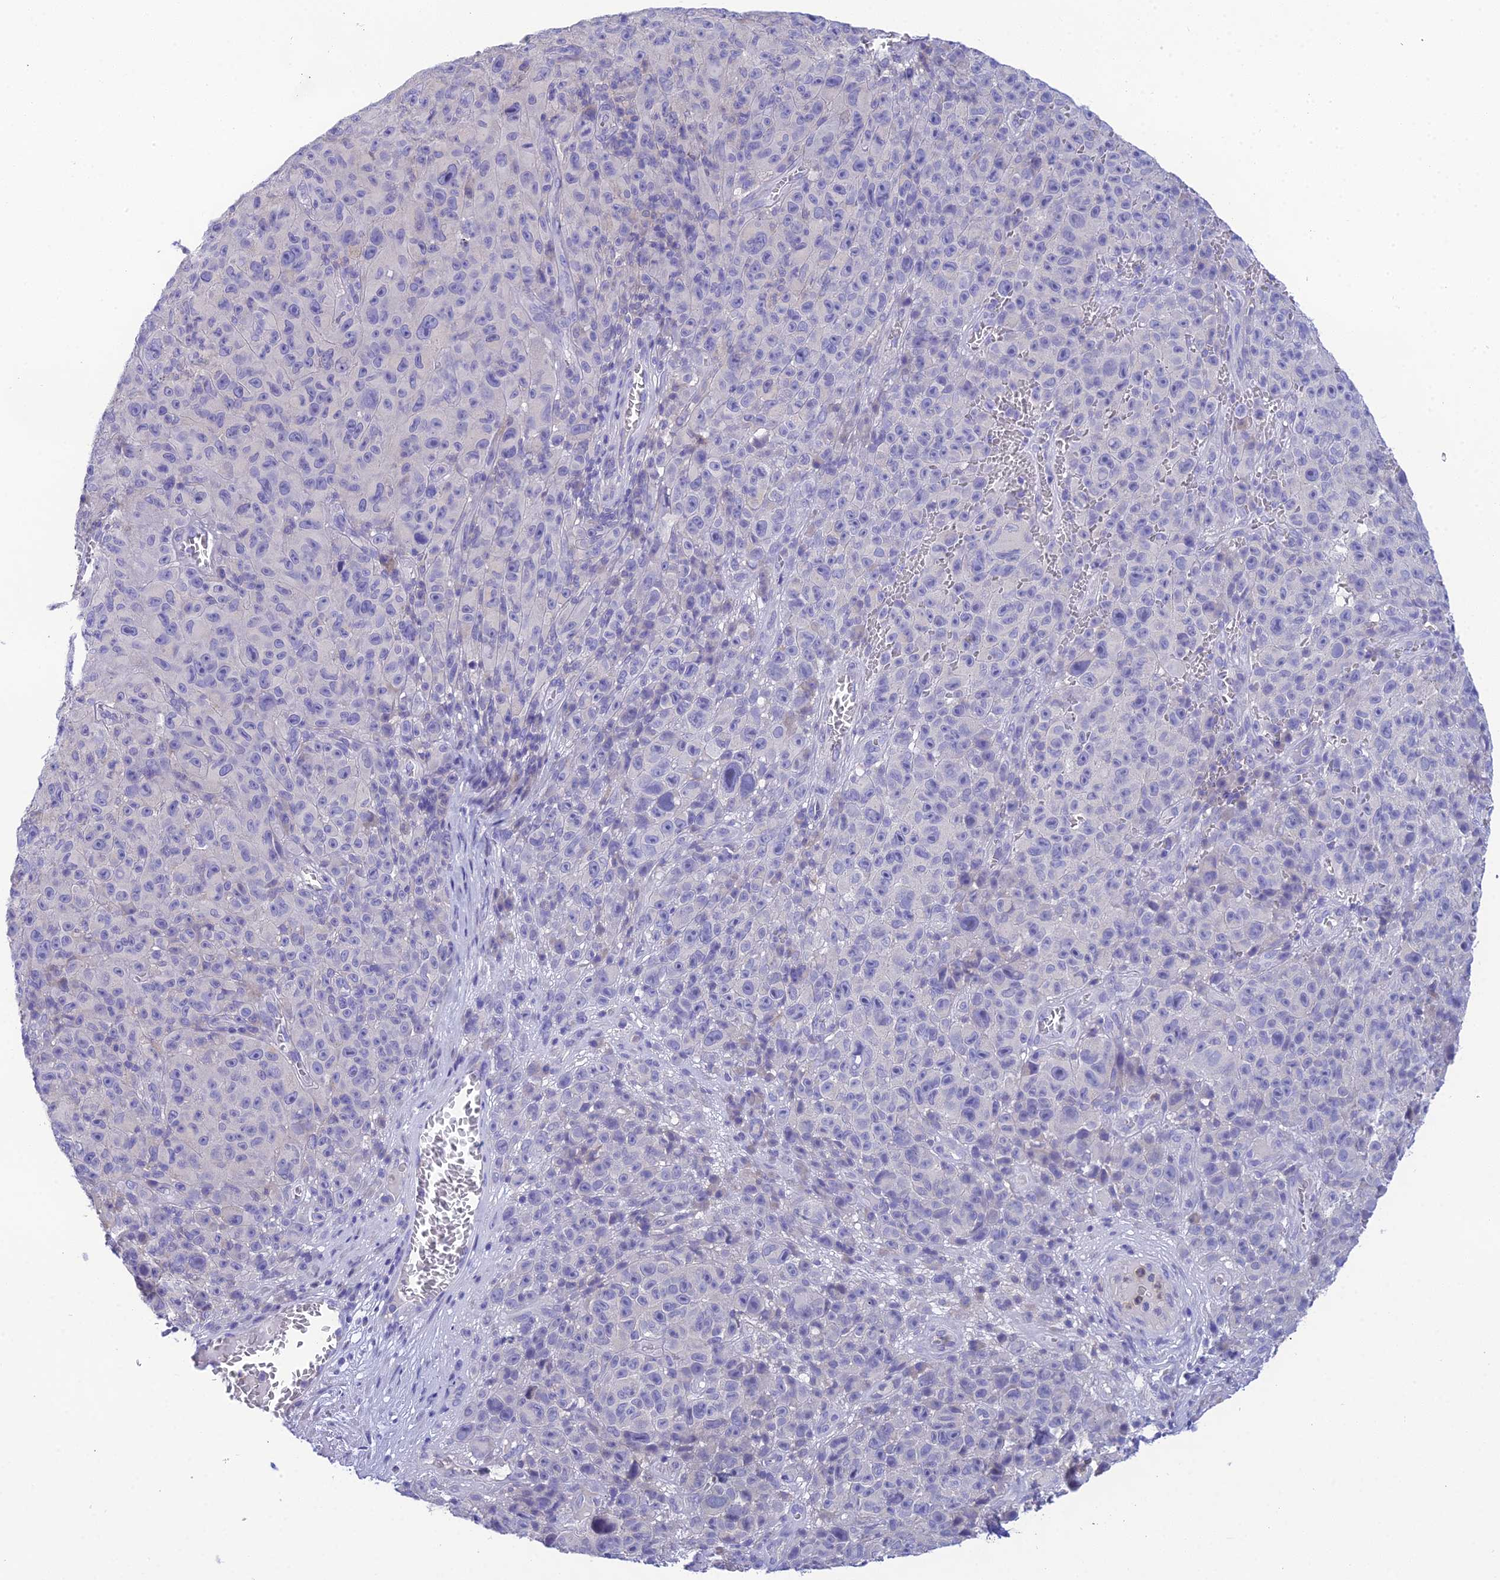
{"staining": {"intensity": "negative", "quantity": "none", "location": "none"}, "tissue": "melanoma", "cell_type": "Tumor cells", "image_type": "cancer", "snomed": [{"axis": "morphology", "description": "Malignant melanoma, NOS"}, {"axis": "topography", "description": "Skin"}], "caption": "This is an IHC micrograph of human malignant melanoma. There is no positivity in tumor cells.", "gene": "KIAA0408", "patient": {"sex": "female", "age": 82}}